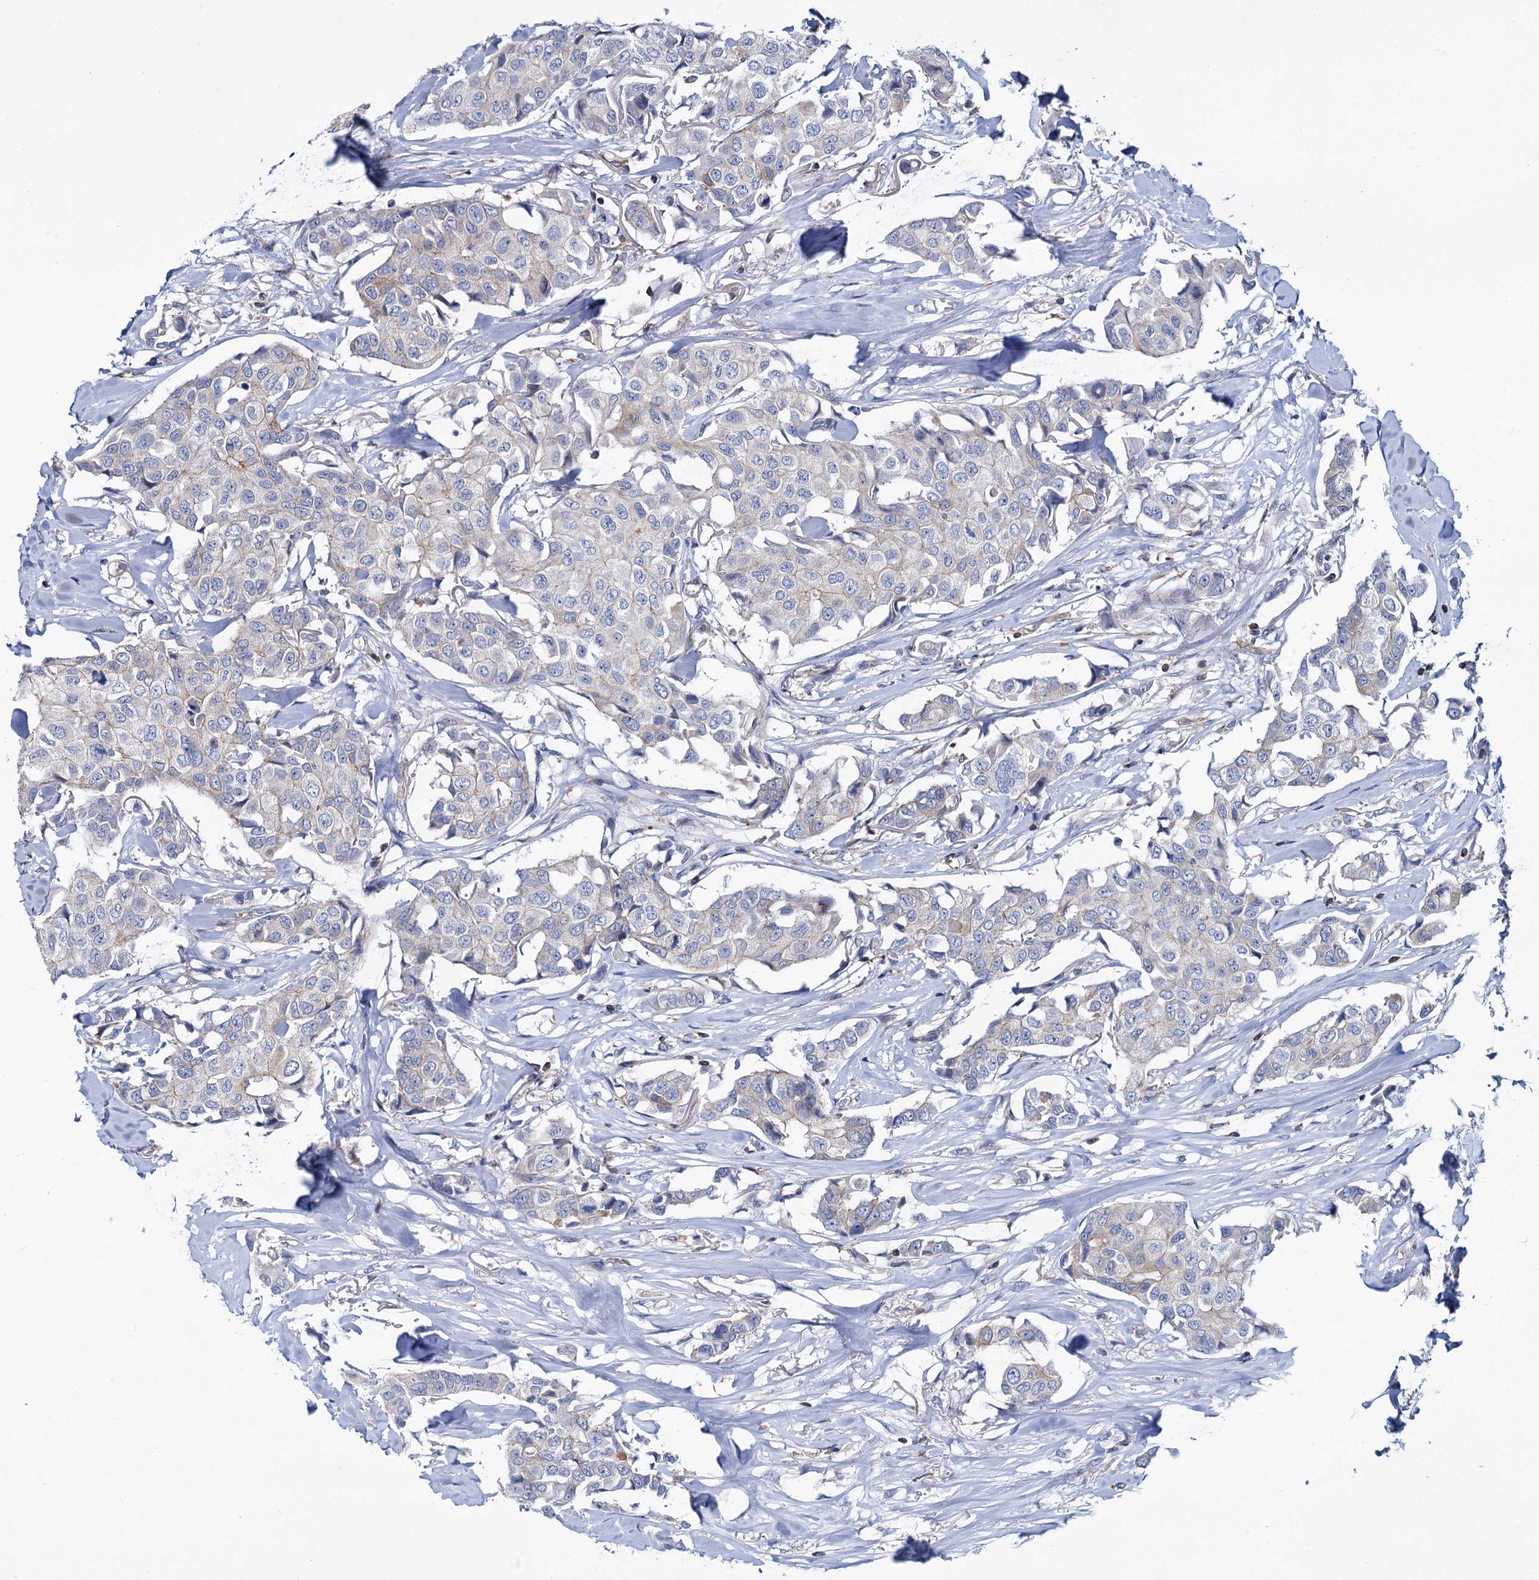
{"staining": {"intensity": "weak", "quantity": "<25%", "location": "cytoplasmic/membranous"}, "tissue": "breast cancer", "cell_type": "Tumor cells", "image_type": "cancer", "snomed": [{"axis": "morphology", "description": "Duct carcinoma"}, {"axis": "topography", "description": "Breast"}], "caption": "DAB immunohistochemical staining of breast infiltrating ductal carcinoma reveals no significant staining in tumor cells.", "gene": "LRCH4", "patient": {"sex": "female", "age": 80}}